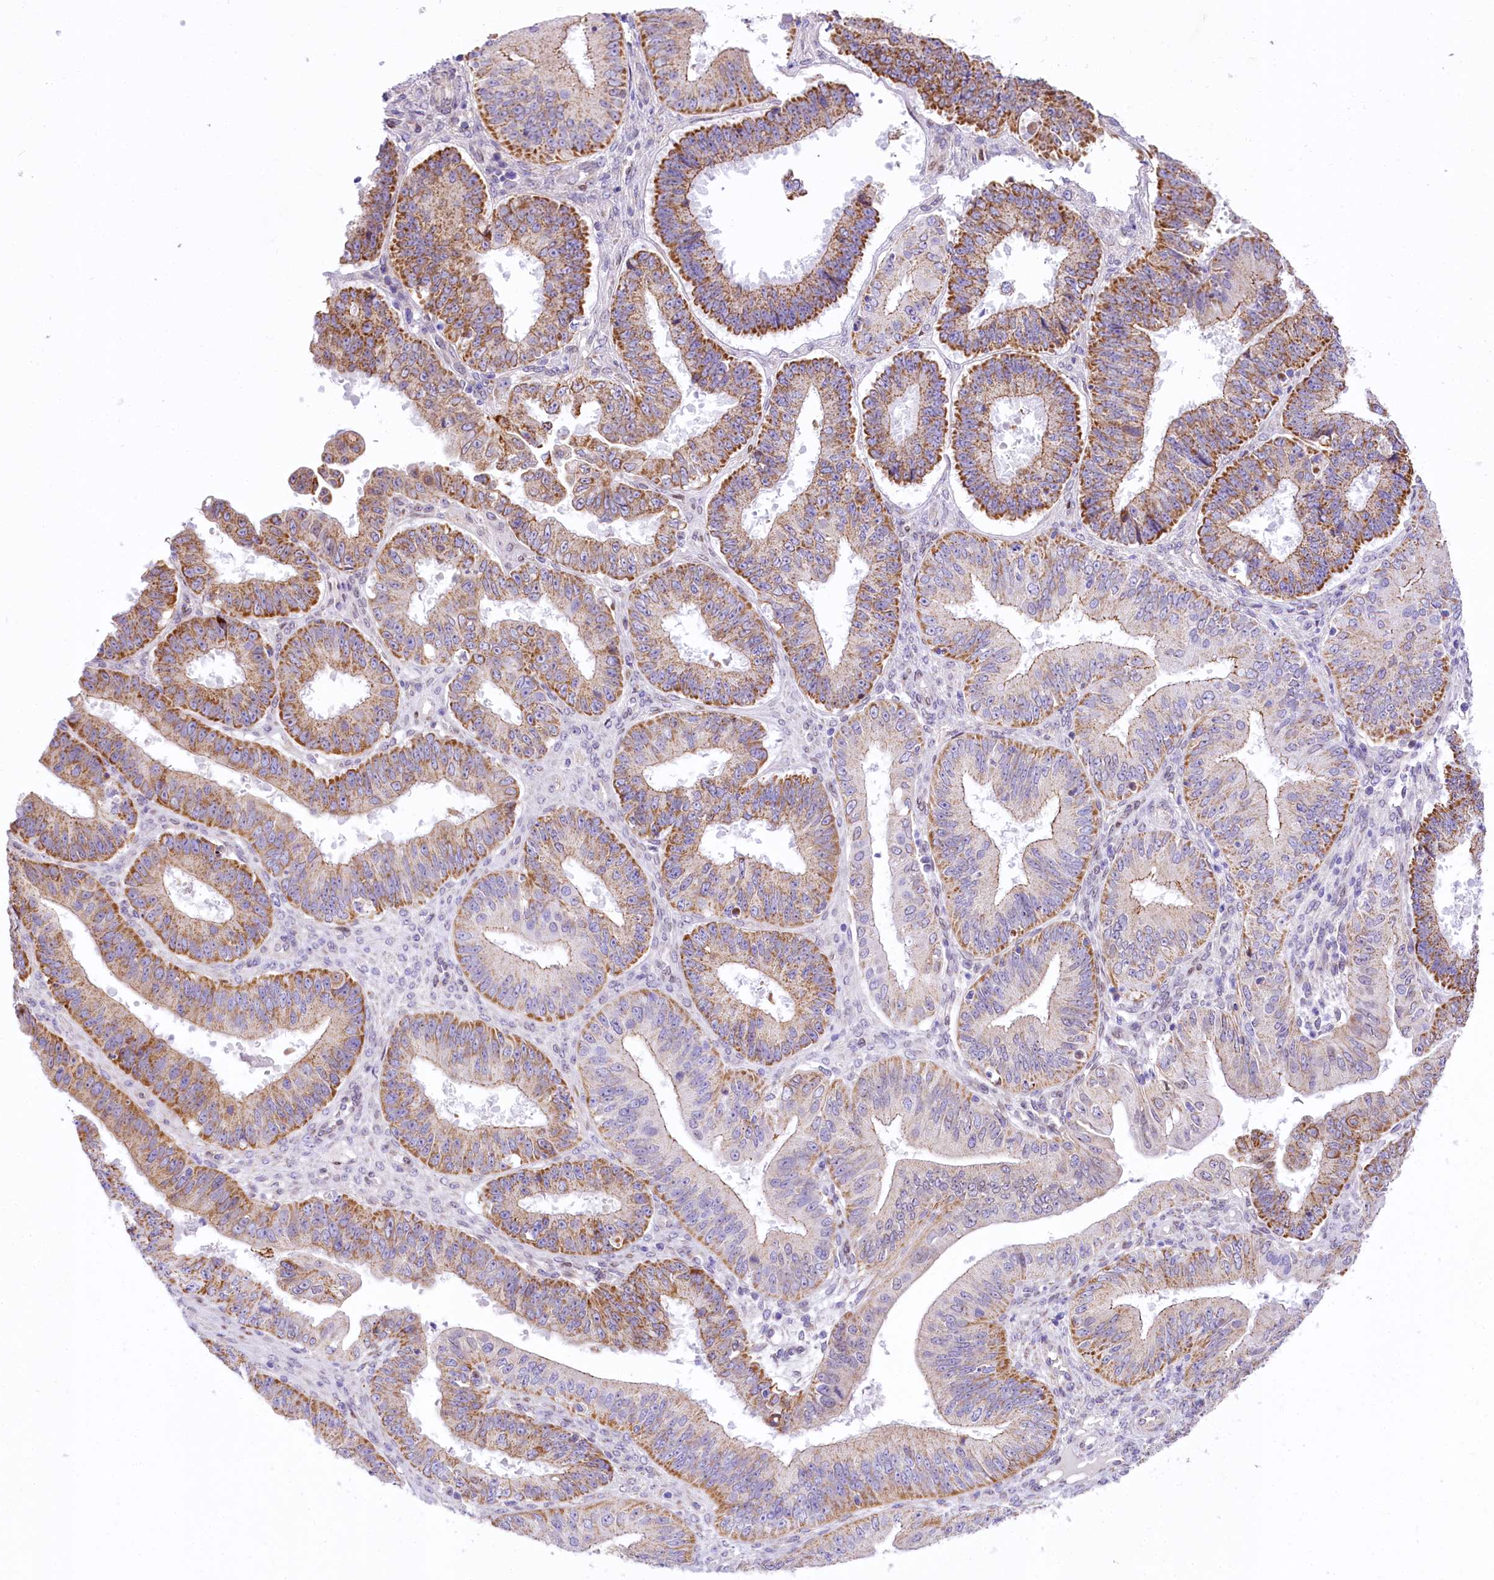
{"staining": {"intensity": "moderate", "quantity": ">75%", "location": "cytoplasmic/membranous"}, "tissue": "ovarian cancer", "cell_type": "Tumor cells", "image_type": "cancer", "snomed": [{"axis": "morphology", "description": "Carcinoma, endometroid"}, {"axis": "topography", "description": "Appendix"}, {"axis": "topography", "description": "Ovary"}], "caption": "Ovarian cancer (endometroid carcinoma) stained with DAB immunohistochemistry displays medium levels of moderate cytoplasmic/membranous positivity in about >75% of tumor cells.", "gene": "PPIP5K2", "patient": {"sex": "female", "age": 42}}